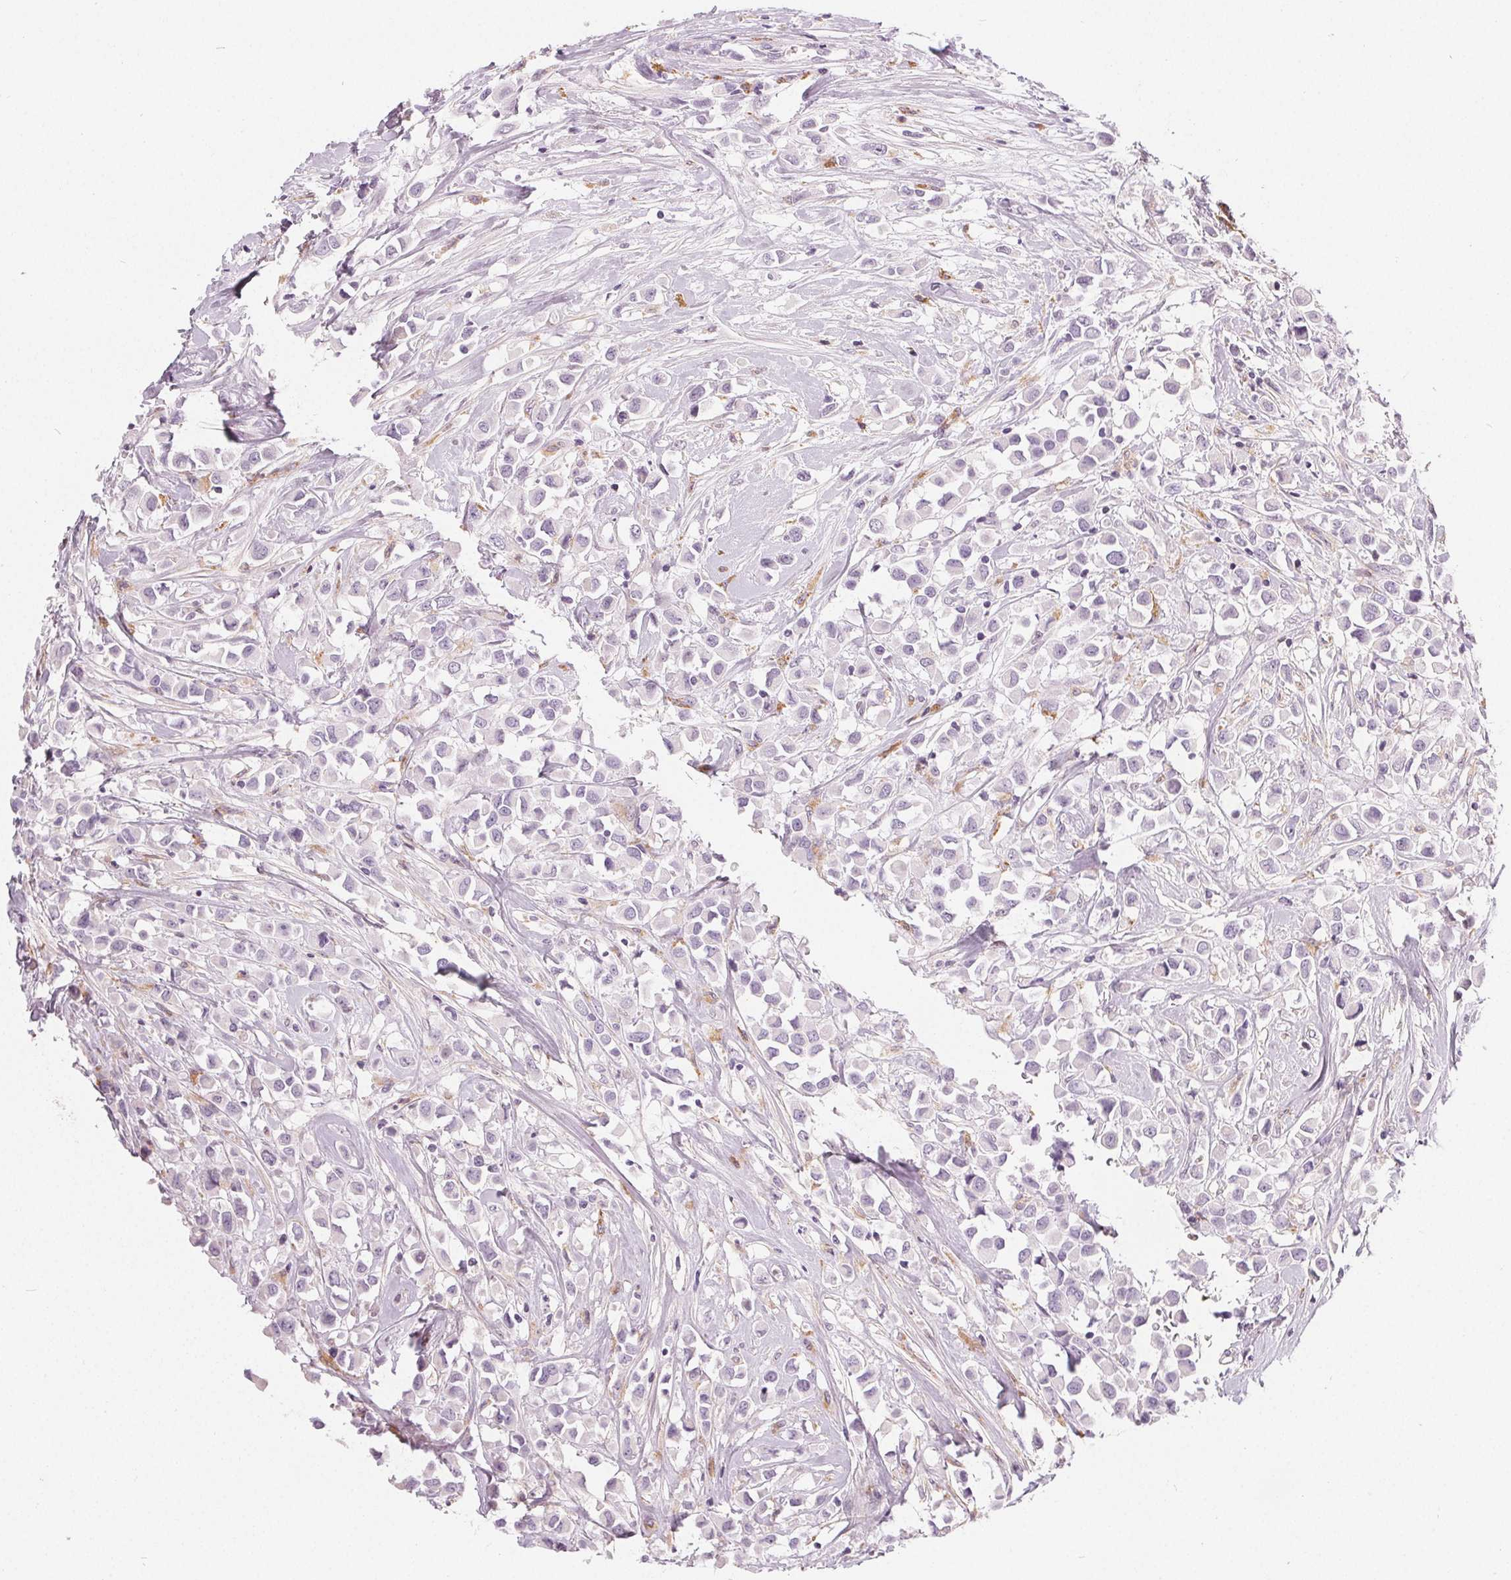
{"staining": {"intensity": "negative", "quantity": "none", "location": "none"}, "tissue": "breast cancer", "cell_type": "Tumor cells", "image_type": "cancer", "snomed": [{"axis": "morphology", "description": "Duct carcinoma"}, {"axis": "topography", "description": "Breast"}], "caption": "Immunohistochemical staining of breast cancer reveals no significant positivity in tumor cells.", "gene": "HOPX", "patient": {"sex": "female", "age": 61}}